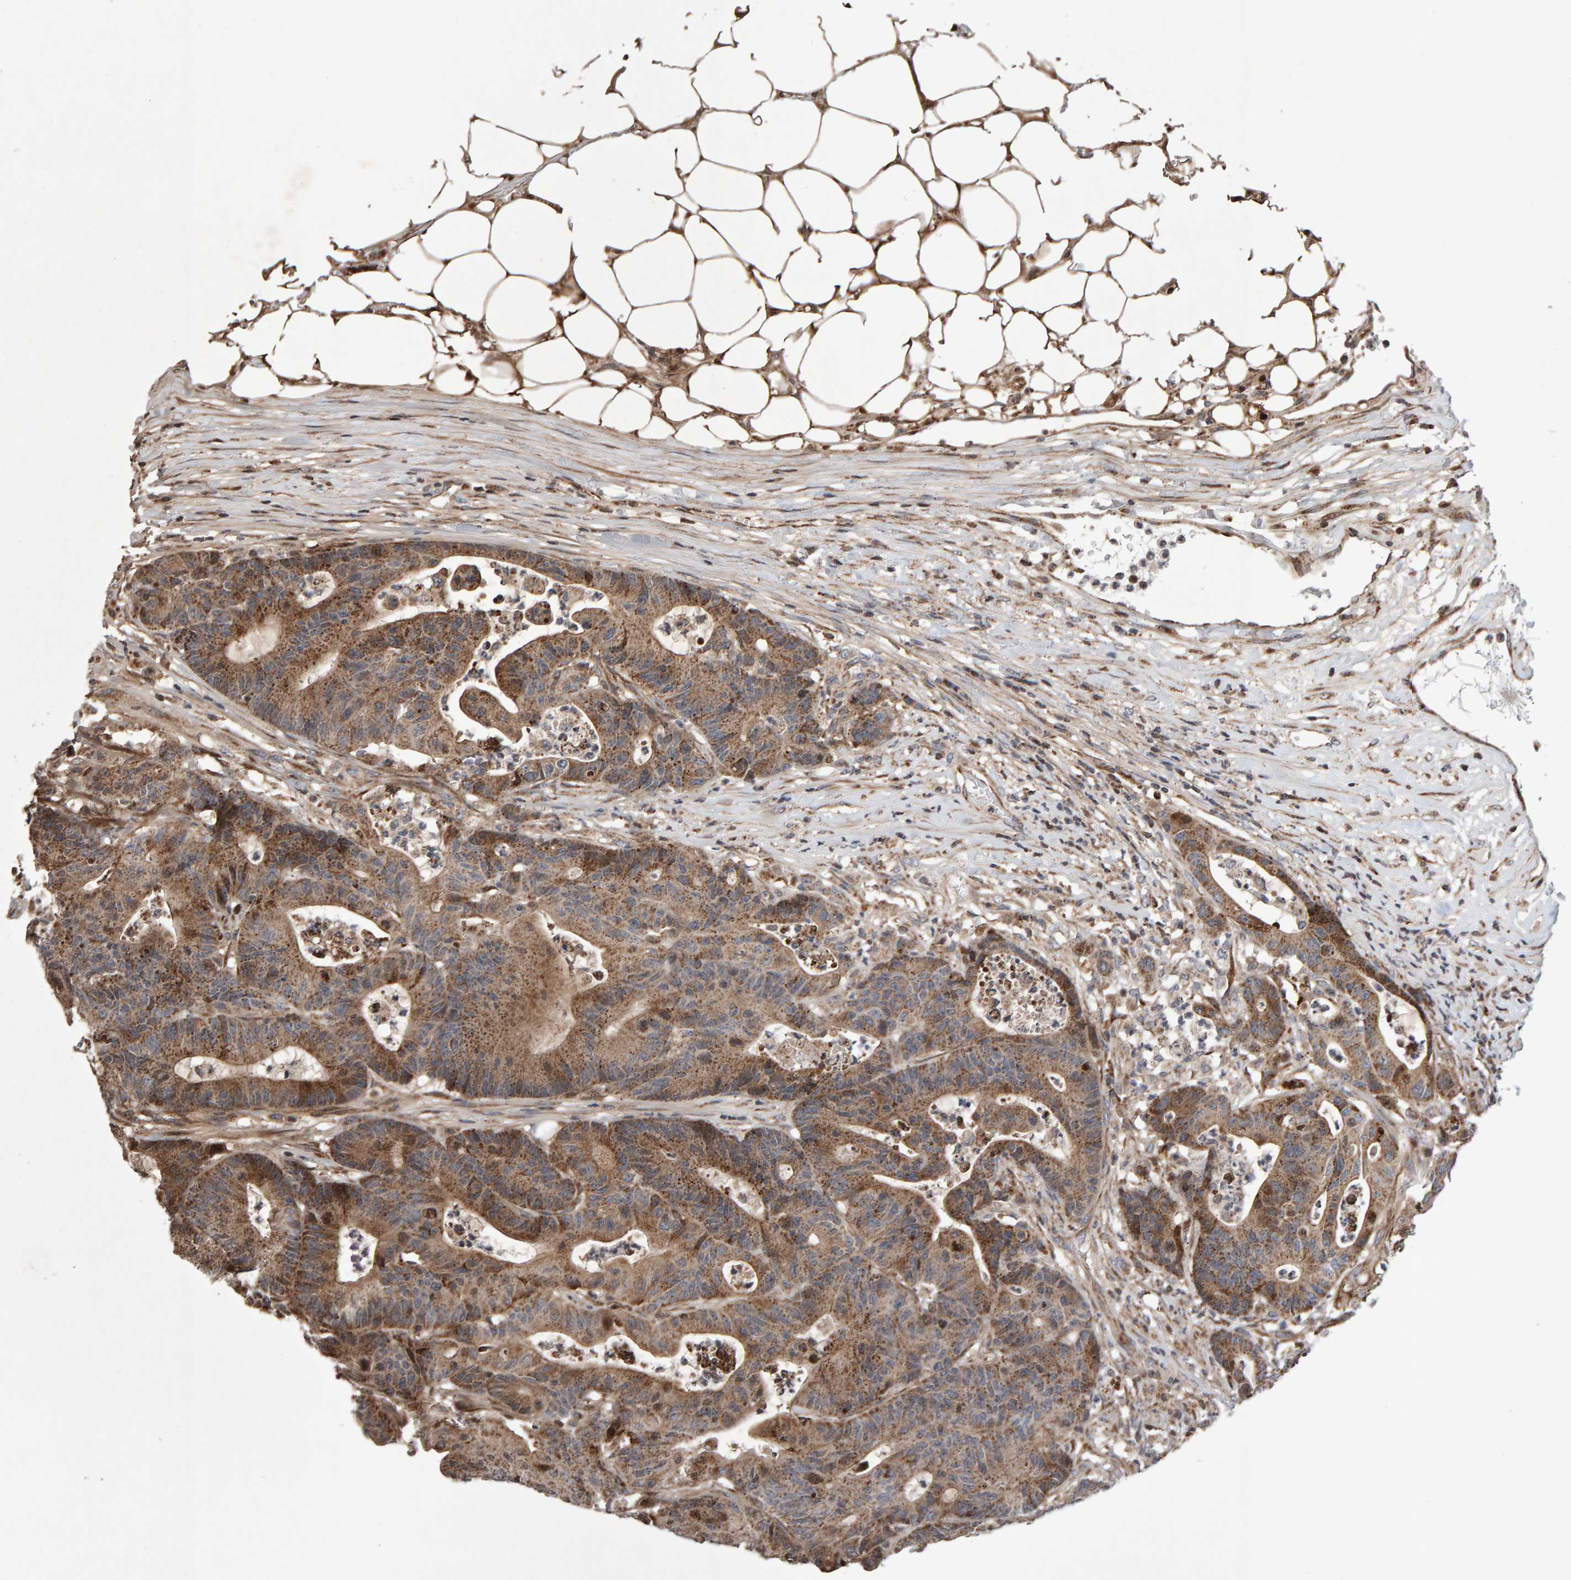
{"staining": {"intensity": "moderate", "quantity": ">75%", "location": "cytoplasmic/membranous"}, "tissue": "colorectal cancer", "cell_type": "Tumor cells", "image_type": "cancer", "snomed": [{"axis": "morphology", "description": "Adenocarcinoma, NOS"}, {"axis": "topography", "description": "Colon"}], "caption": "Human colorectal cancer (adenocarcinoma) stained with a protein marker shows moderate staining in tumor cells.", "gene": "PECR", "patient": {"sex": "female", "age": 84}}